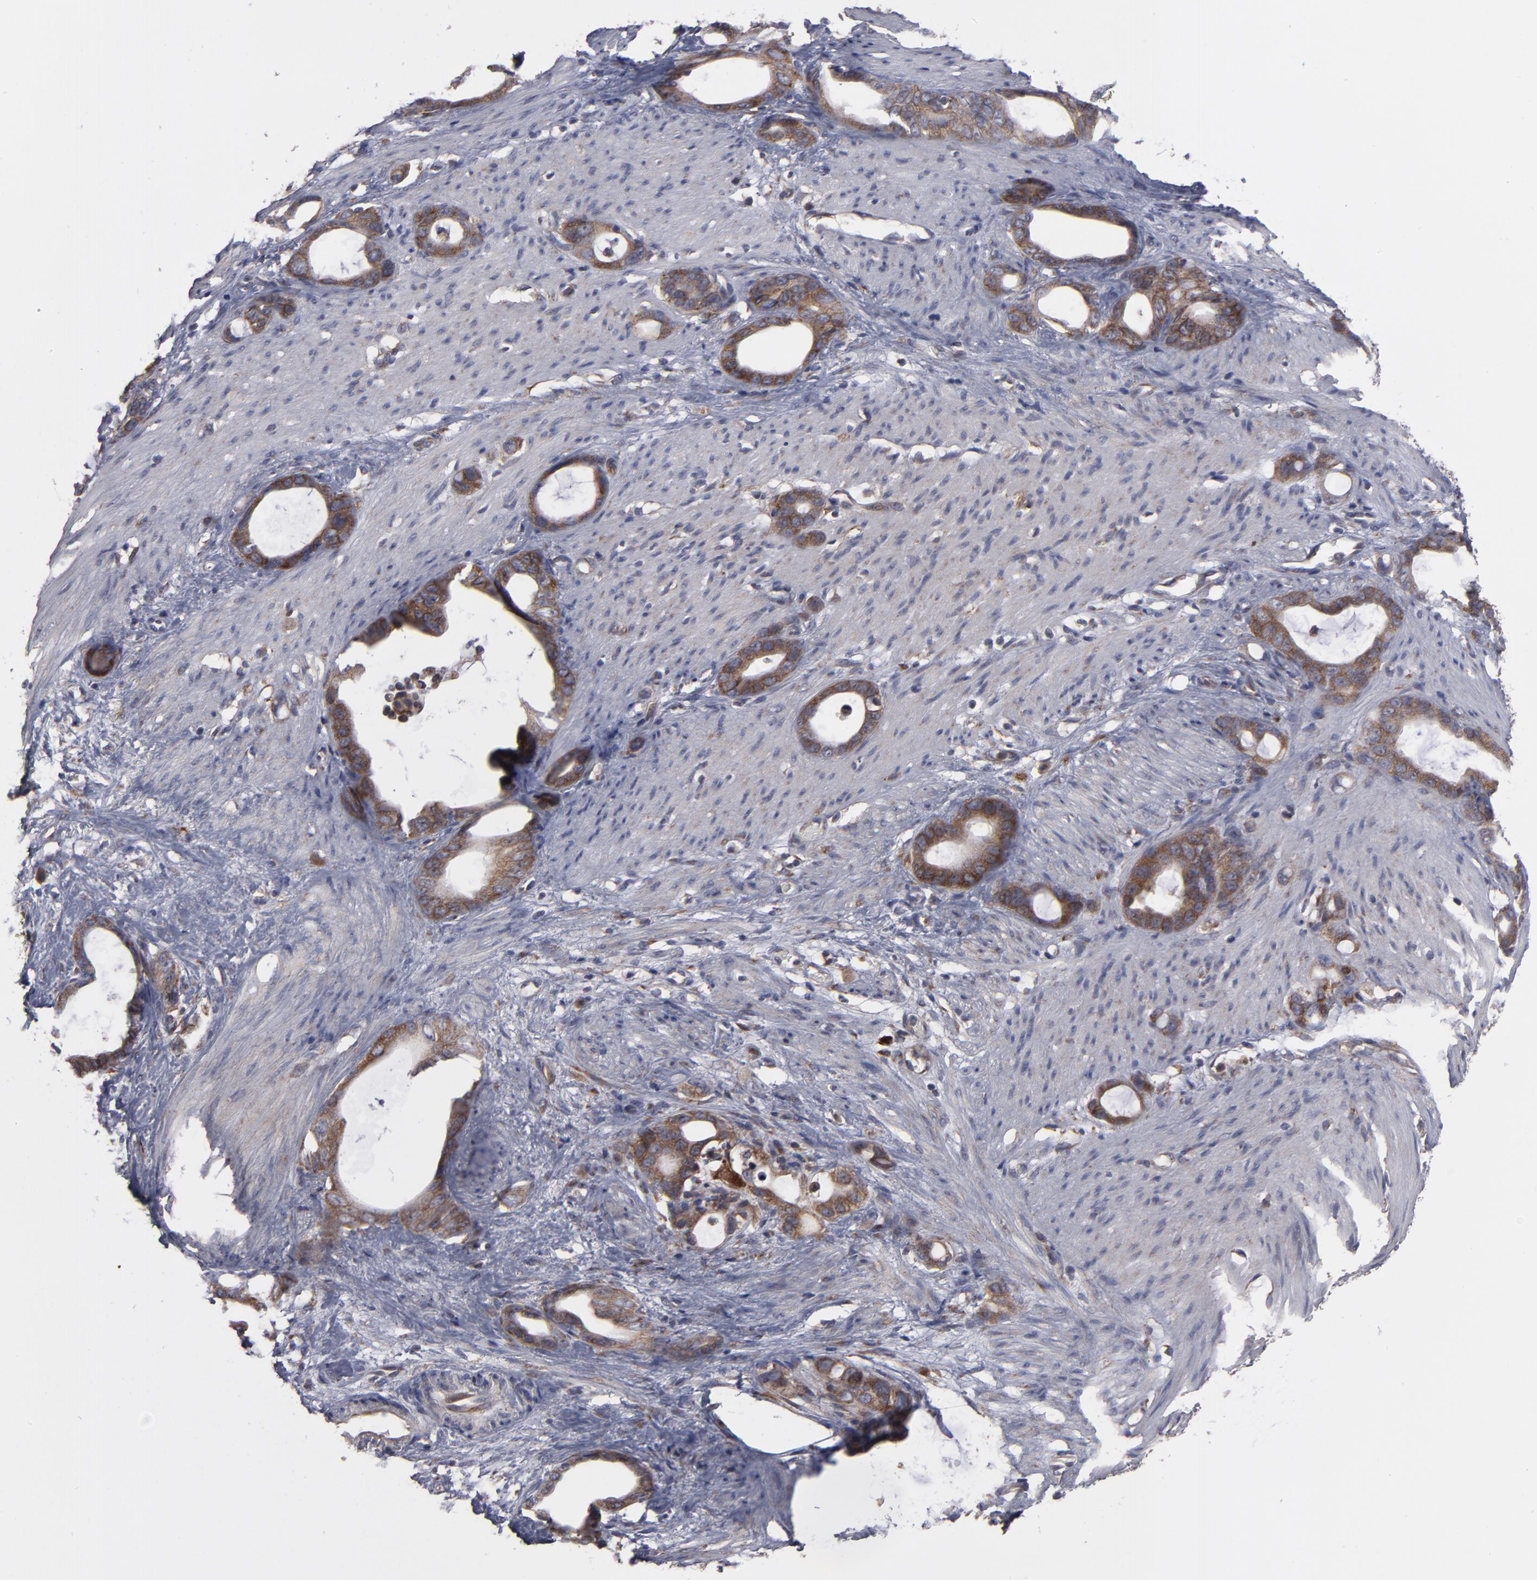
{"staining": {"intensity": "moderate", "quantity": ">75%", "location": "cytoplasmic/membranous"}, "tissue": "stomach cancer", "cell_type": "Tumor cells", "image_type": "cancer", "snomed": [{"axis": "morphology", "description": "Adenocarcinoma, NOS"}, {"axis": "topography", "description": "Stomach"}], "caption": "Immunohistochemistry (IHC) photomicrograph of neoplastic tissue: stomach cancer (adenocarcinoma) stained using immunohistochemistry (IHC) reveals medium levels of moderate protein expression localized specifically in the cytoplasmic/membranous of tumor cells, appearing as a cytoplasmic/membranous brown color.", "gene": "SND1", "patient": {"sex": "female", "age": 75}}